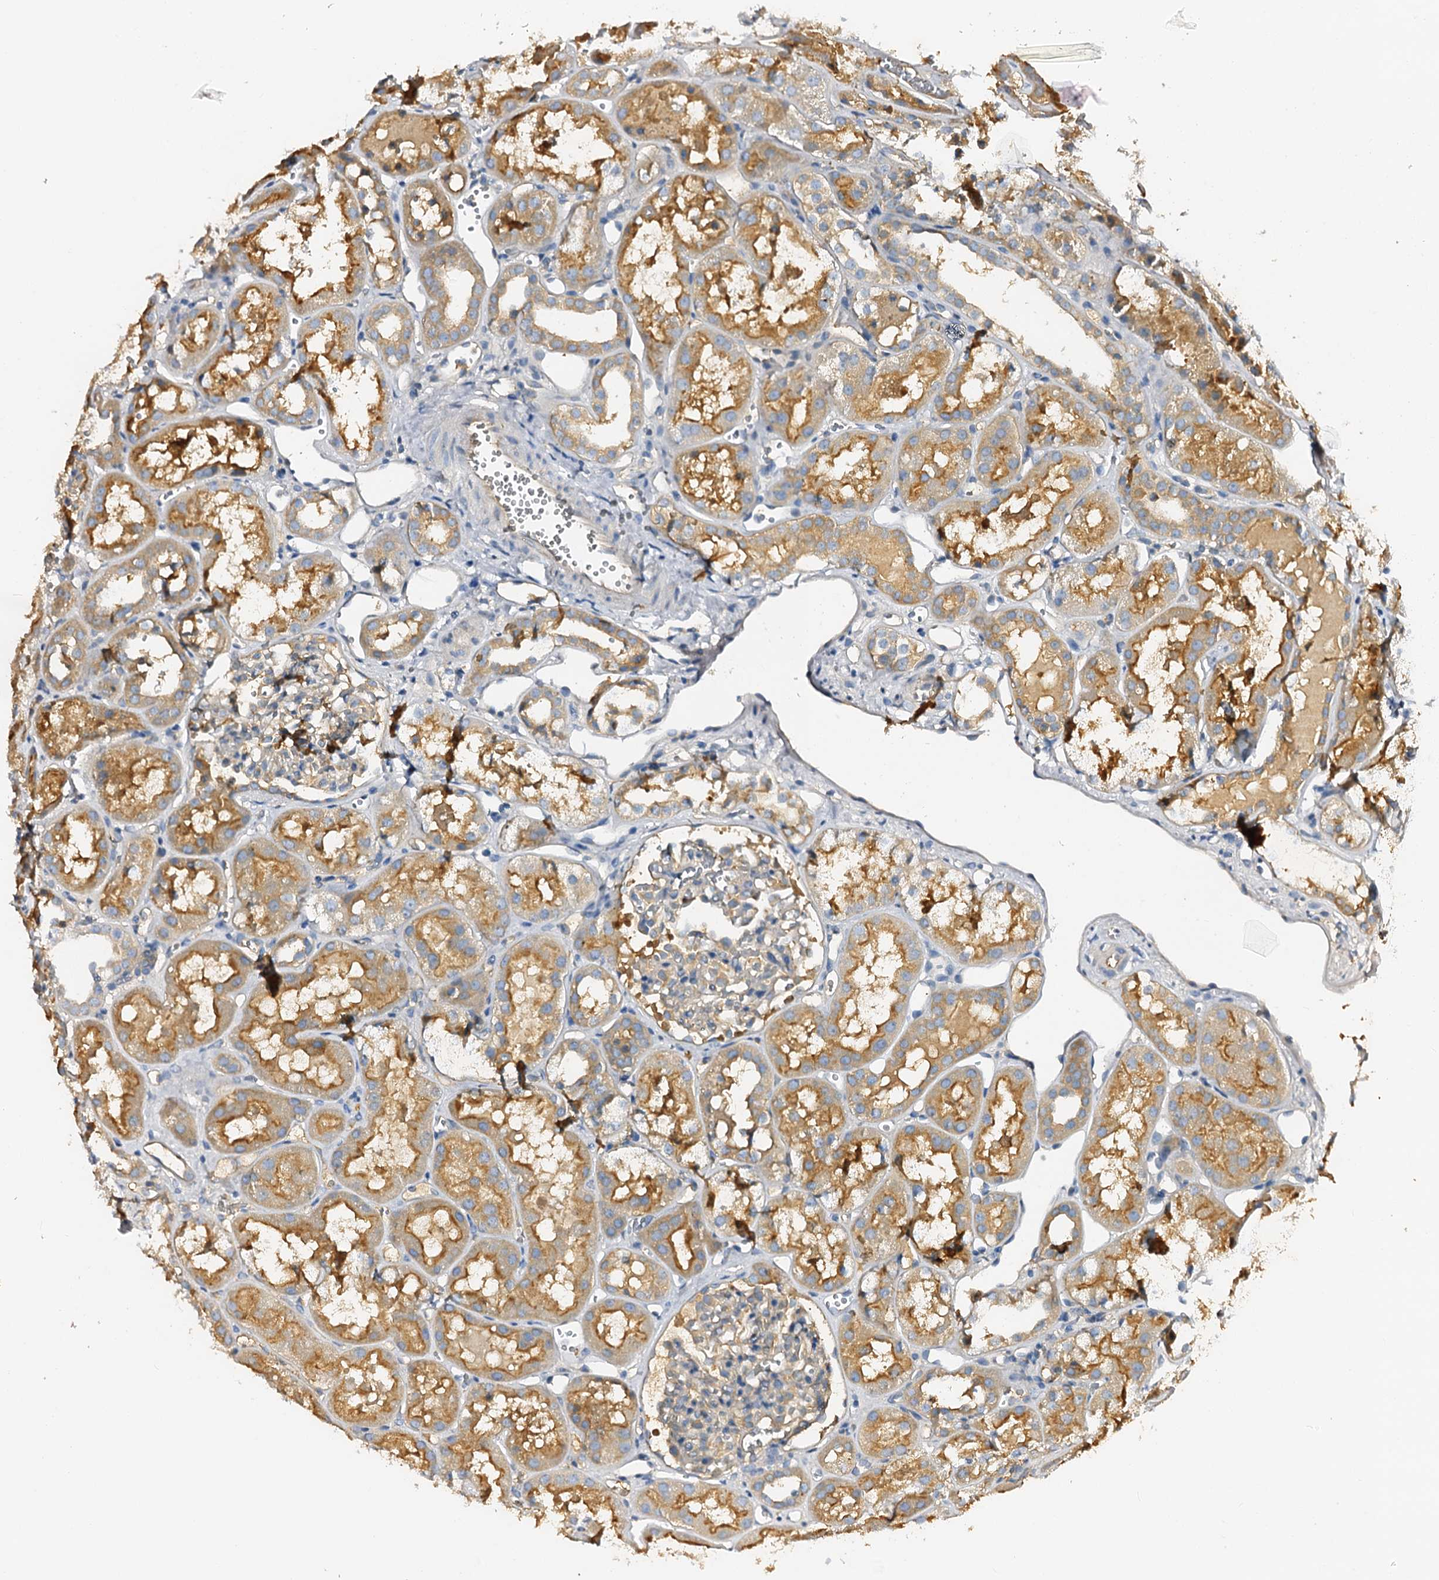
{"staining": {"intensity": "weak", "quantity": "<25%", "location": "cytoplasmic/membranous"}, "tissue": "kidney", "cell_type": "Cells in glomeruli", "image_type": "normal", "snomed": [{"axis": "morphology", "description": "Normal tissue, NOS"}, {"axis": "topography", "description": "Kidney"}], "caption": "This is an immunohistochemistry (IHC) histopathology image of normal human kidney. There is no positivity in cells in glomeruli.", "gene": "CSKMT", "patient": {"sex": "male", "age": 16}}